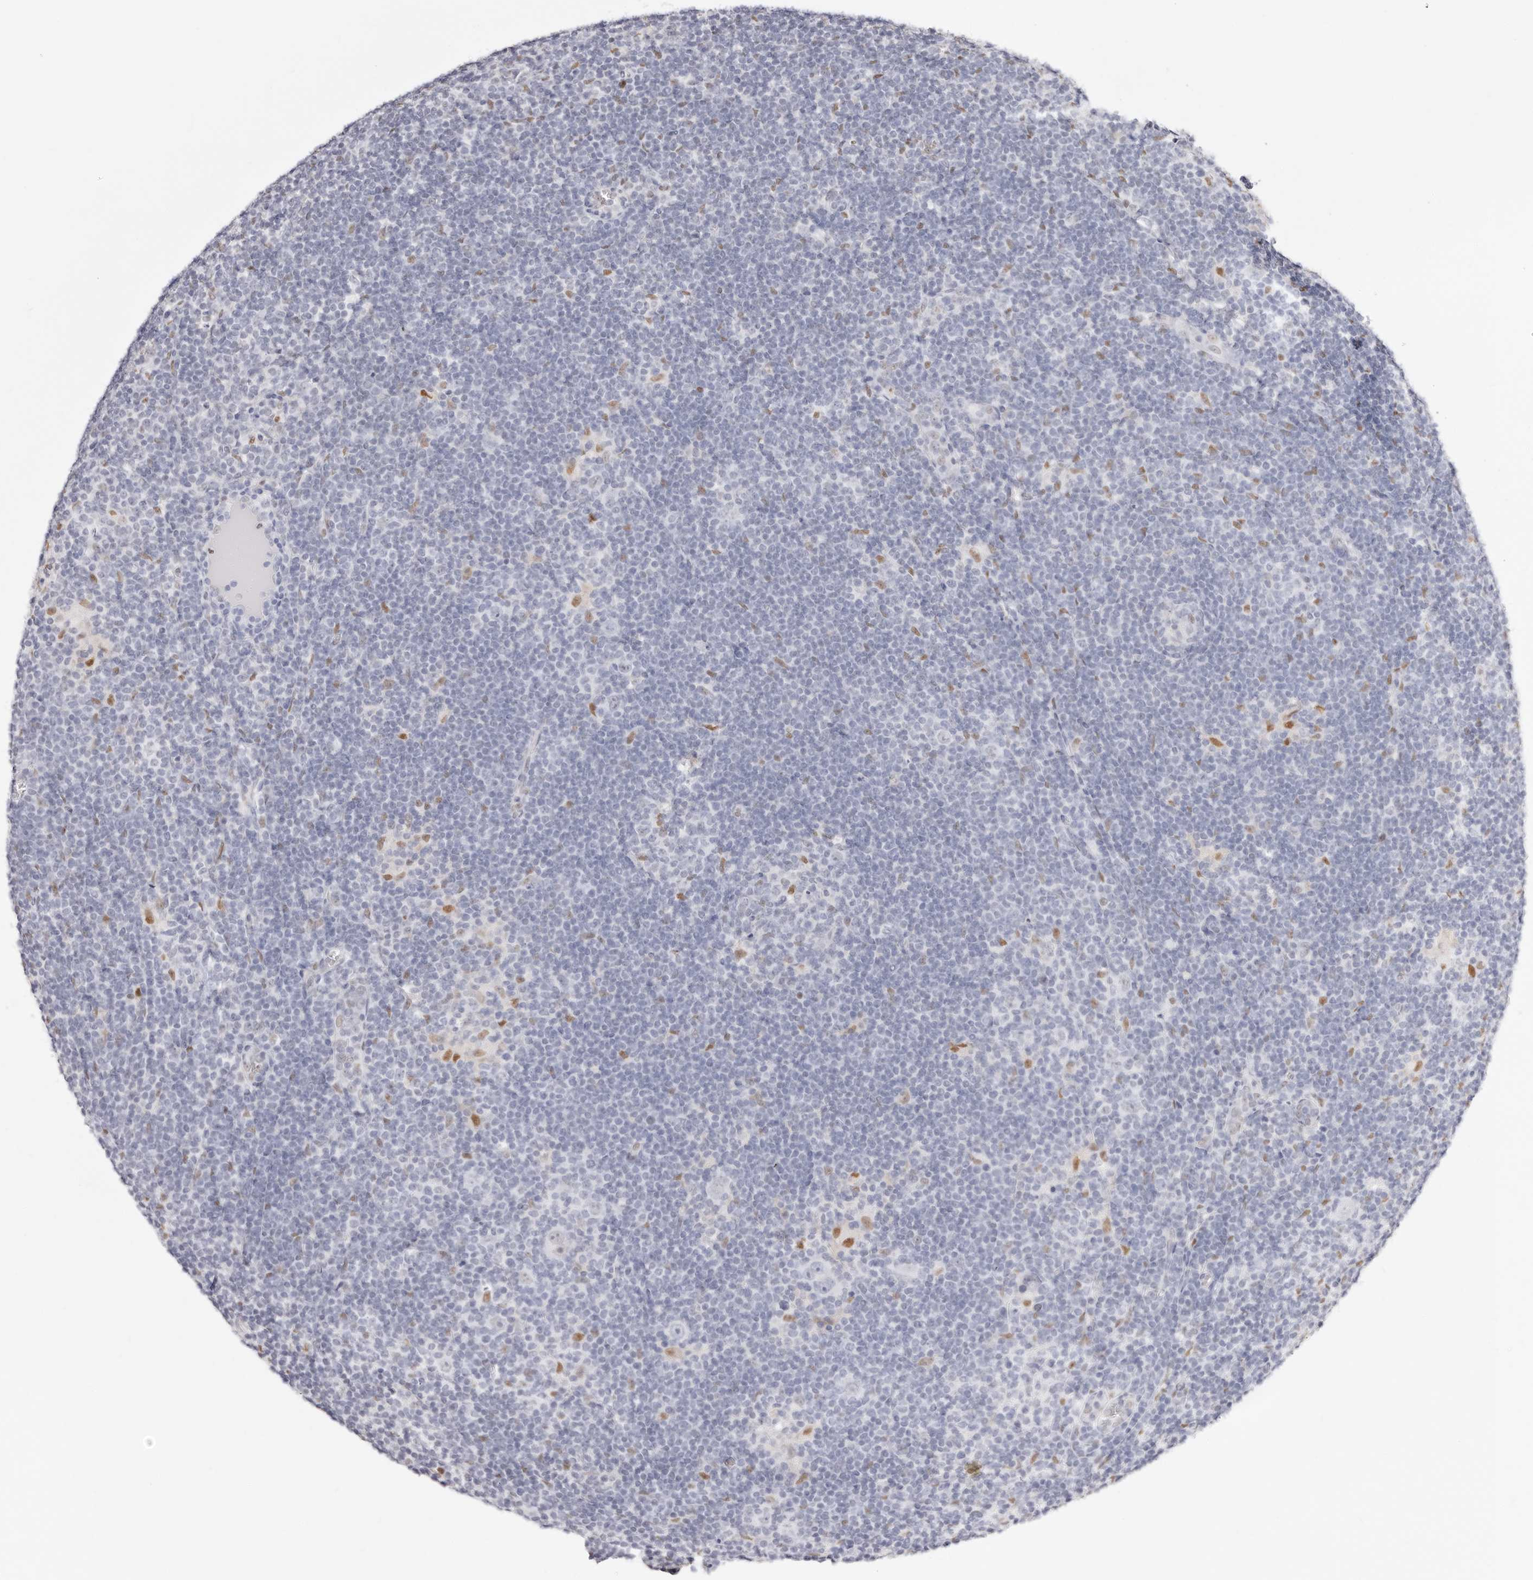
{"staining": {"intensity": "negative", "quantity": "none", "location": "none"}, "tissue": "lymphoma", "cell_type": "Tumor cells", "image_type": "cancer", "snomed": [{"axis": "morphology", "description": "Hodgkin's disease, NOS"}, {"axis": "topography", "description": "Lymph node"}], "caption": "DAB immunohistochemical staining of human Hodgkin's disease shows no significant positivity in tumor cells. The staining is performed using DAB brown chromogen with nuclei counter-stained in using hematoxylin.", "gene": "TKT", "patient": {"sex": "female", "age": 57}}